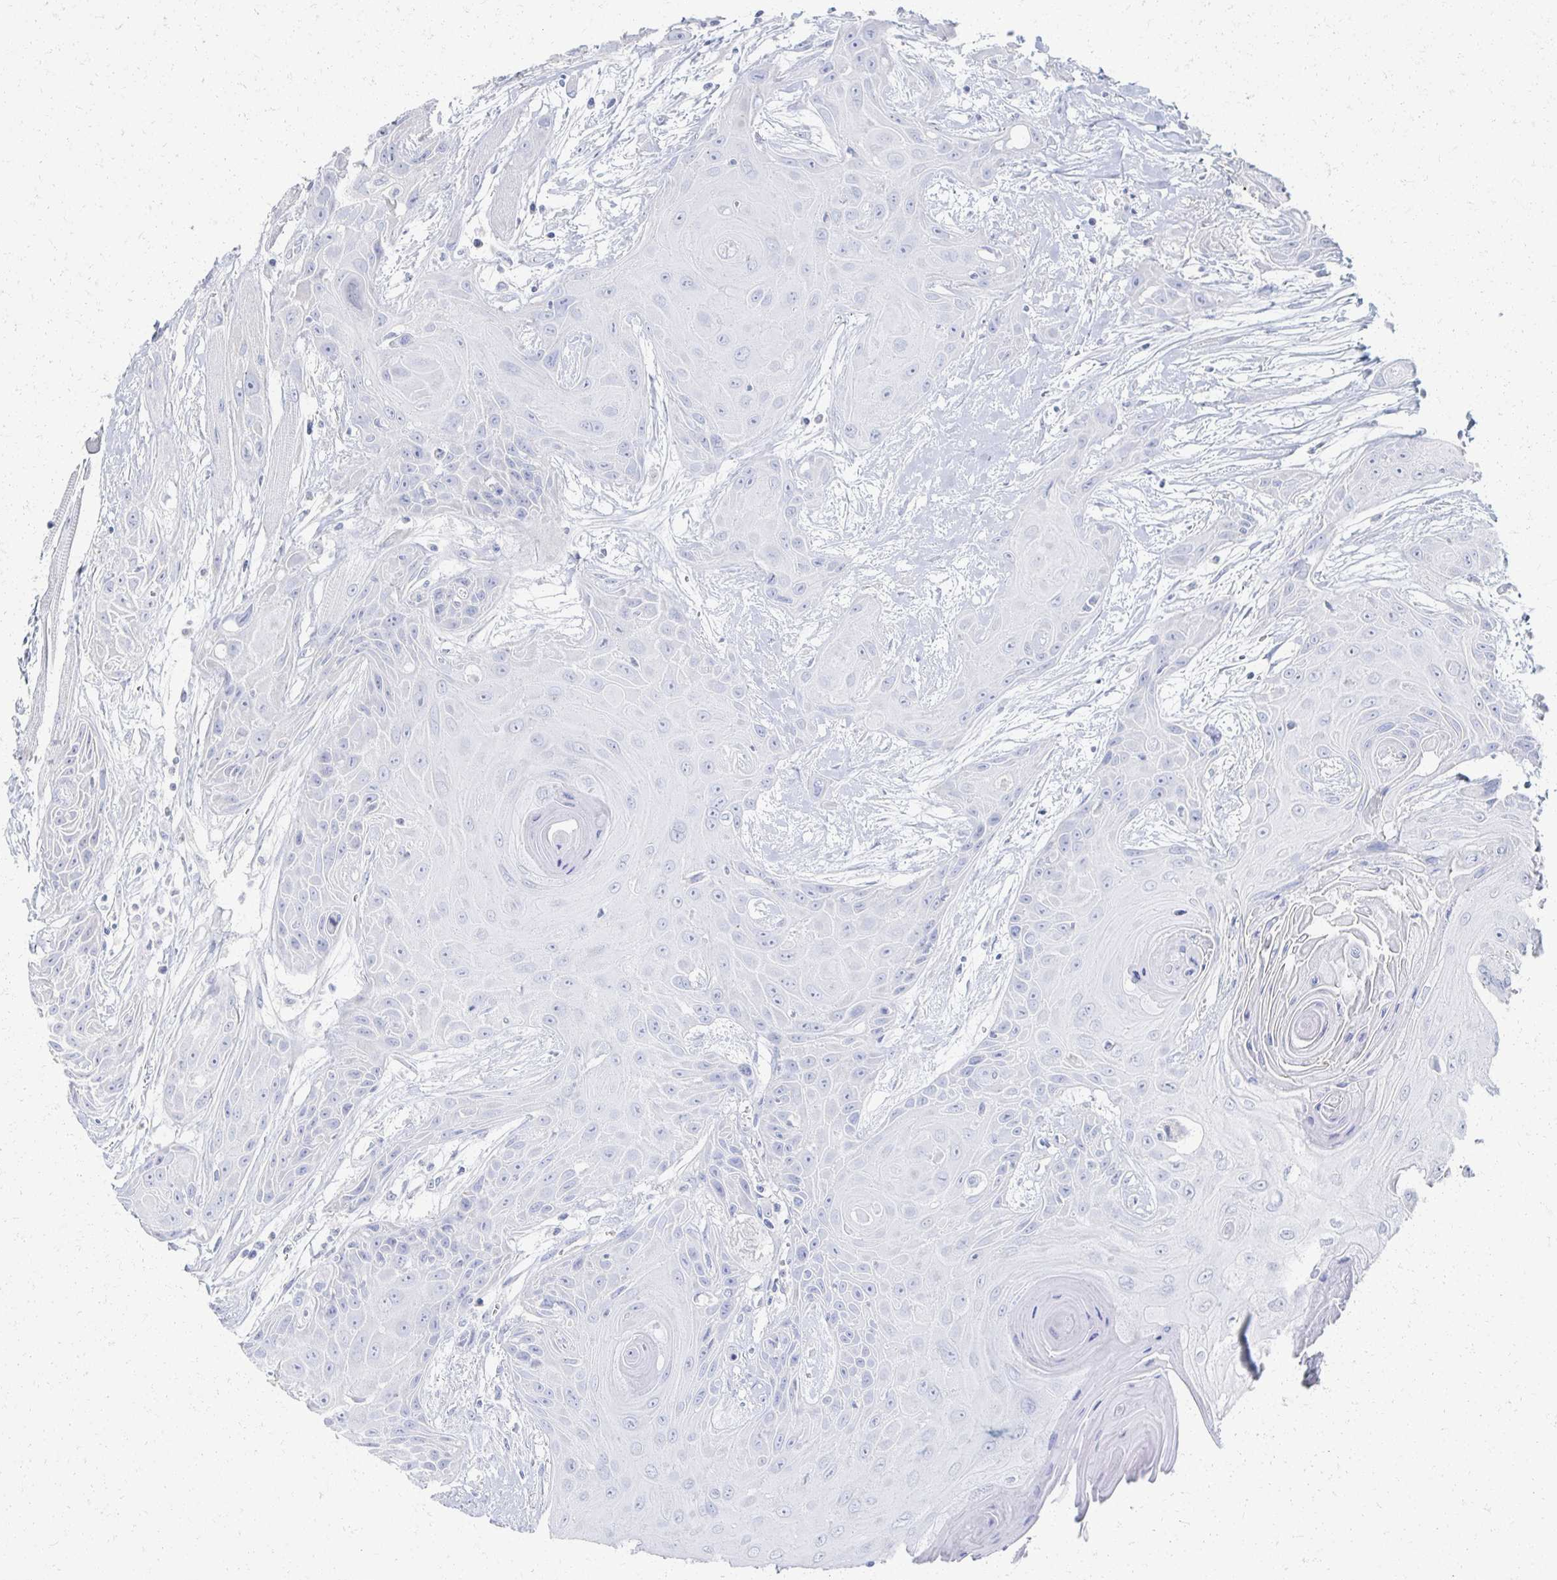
{"staining": {"intensity": "negative", "quantity": "none", "location": "none"}, "tissue": "head and neck cancer", "cell_type": "Tumor cells", "image_type": "cancer", "snomed": [{"axis": "morphology", "description": "Squamous cell carcinoma, NOS"}, {"axis": "topography", "description": "Head-Neck"}], "caption": "A high-resolution histopathology image shows immunohistochemistry staining of head and neck squamous cell carcinoma, which exhibits no significant expression in tumor cells. (IHC, brightfield microscopy, high magnification).", "gene": "PRR20A", "patient": {"sex": "female", "age": 73}}